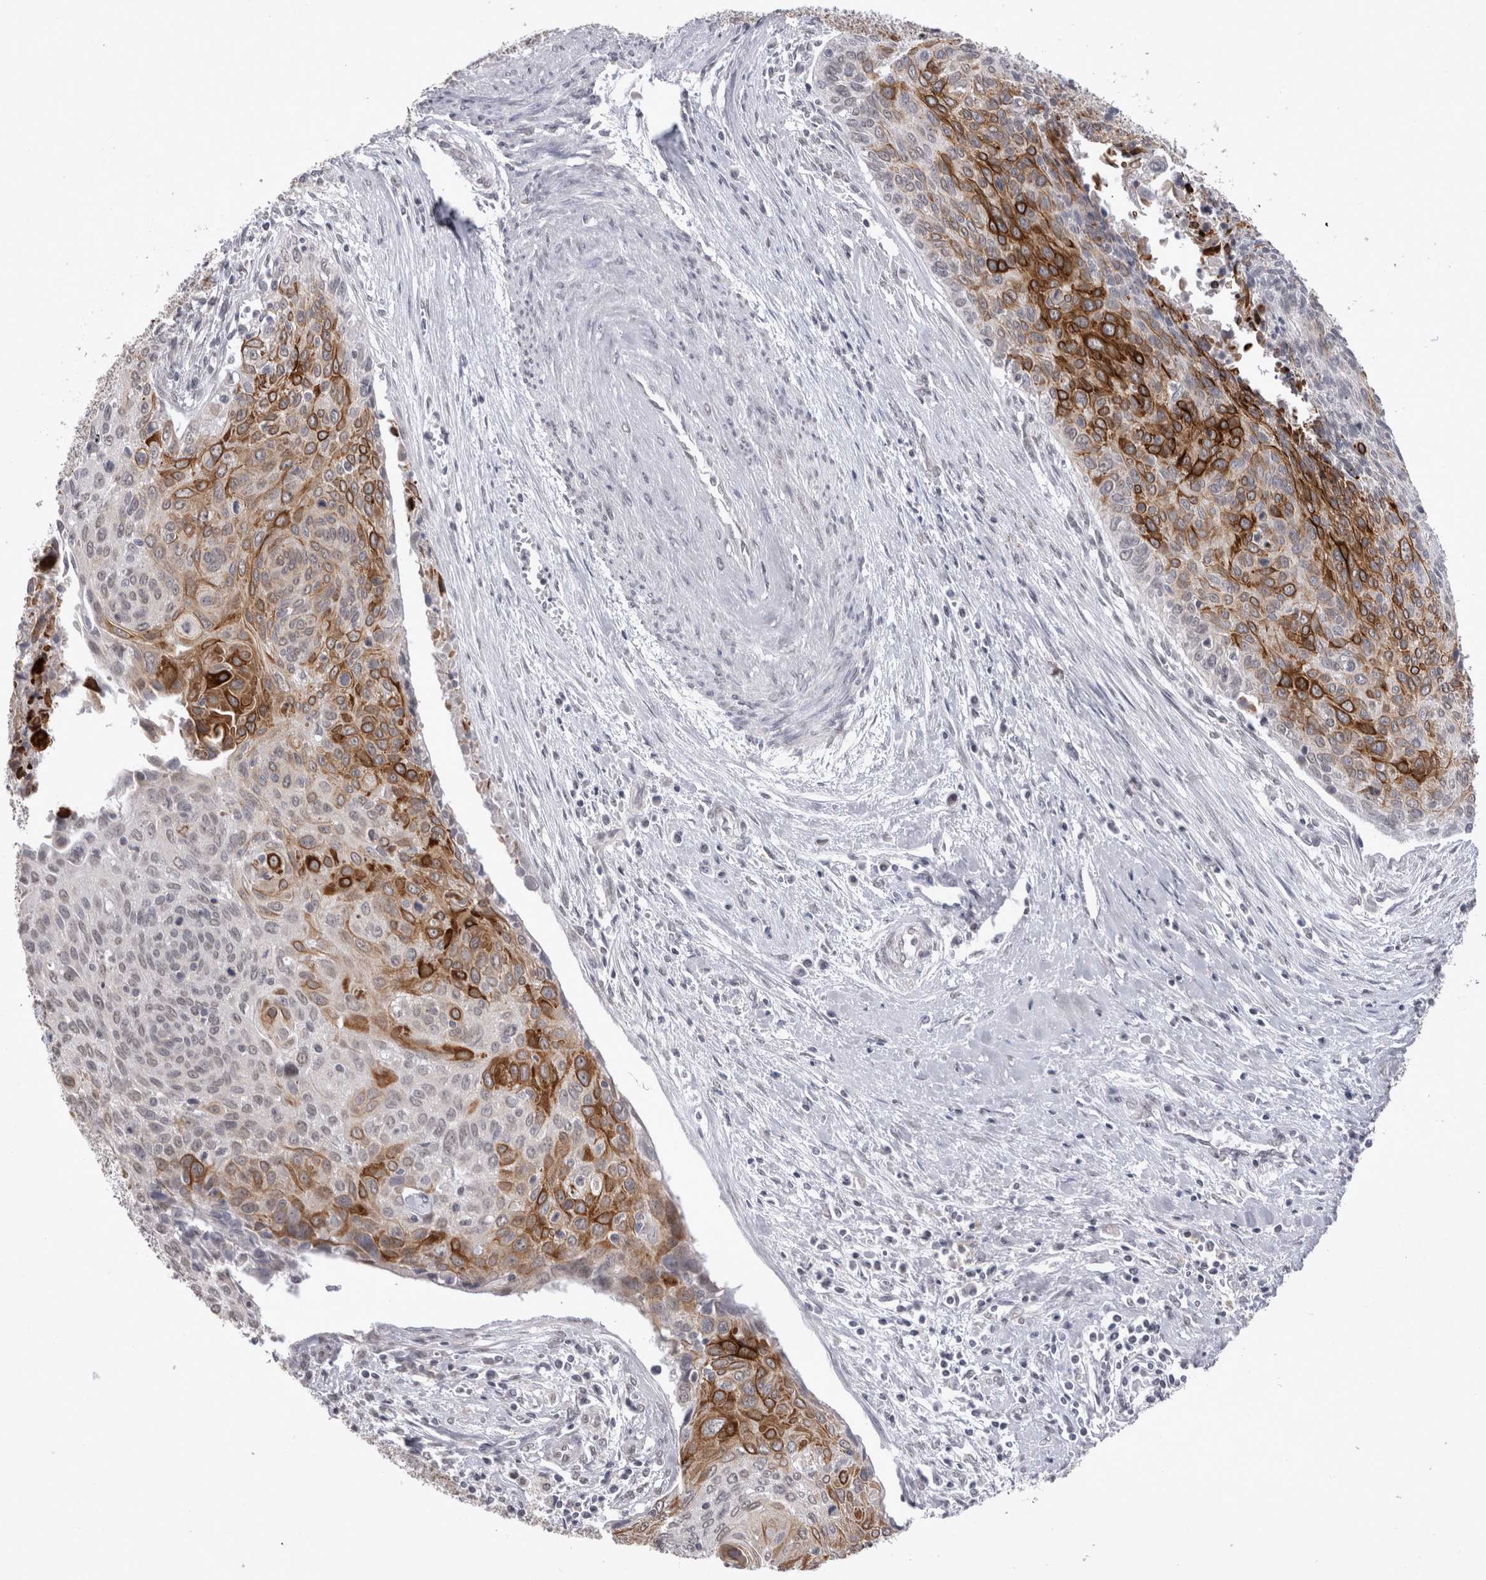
{"staining": {"intensity": "strong", "quantity": "25%-75%", "location": "cytoplasmic/membranous"}, "tissue": "cervical cancer", "cell_type": "Tumor cells", "image_type": "cancer", "snomed": [{"axis": "morphology", "description": "Squamous cell carcinoma, NOS"}, {"axis": "topography", "description": "Cervix"}], "caption": "There is high levels of strong cytoplasmic/membranous positivity in tumor cells of cervical cancer, as demonstrated by immunohistochemical staining (brown color).", "gene": "DDX4", "patient": {"sex": "female", "age": 55}}